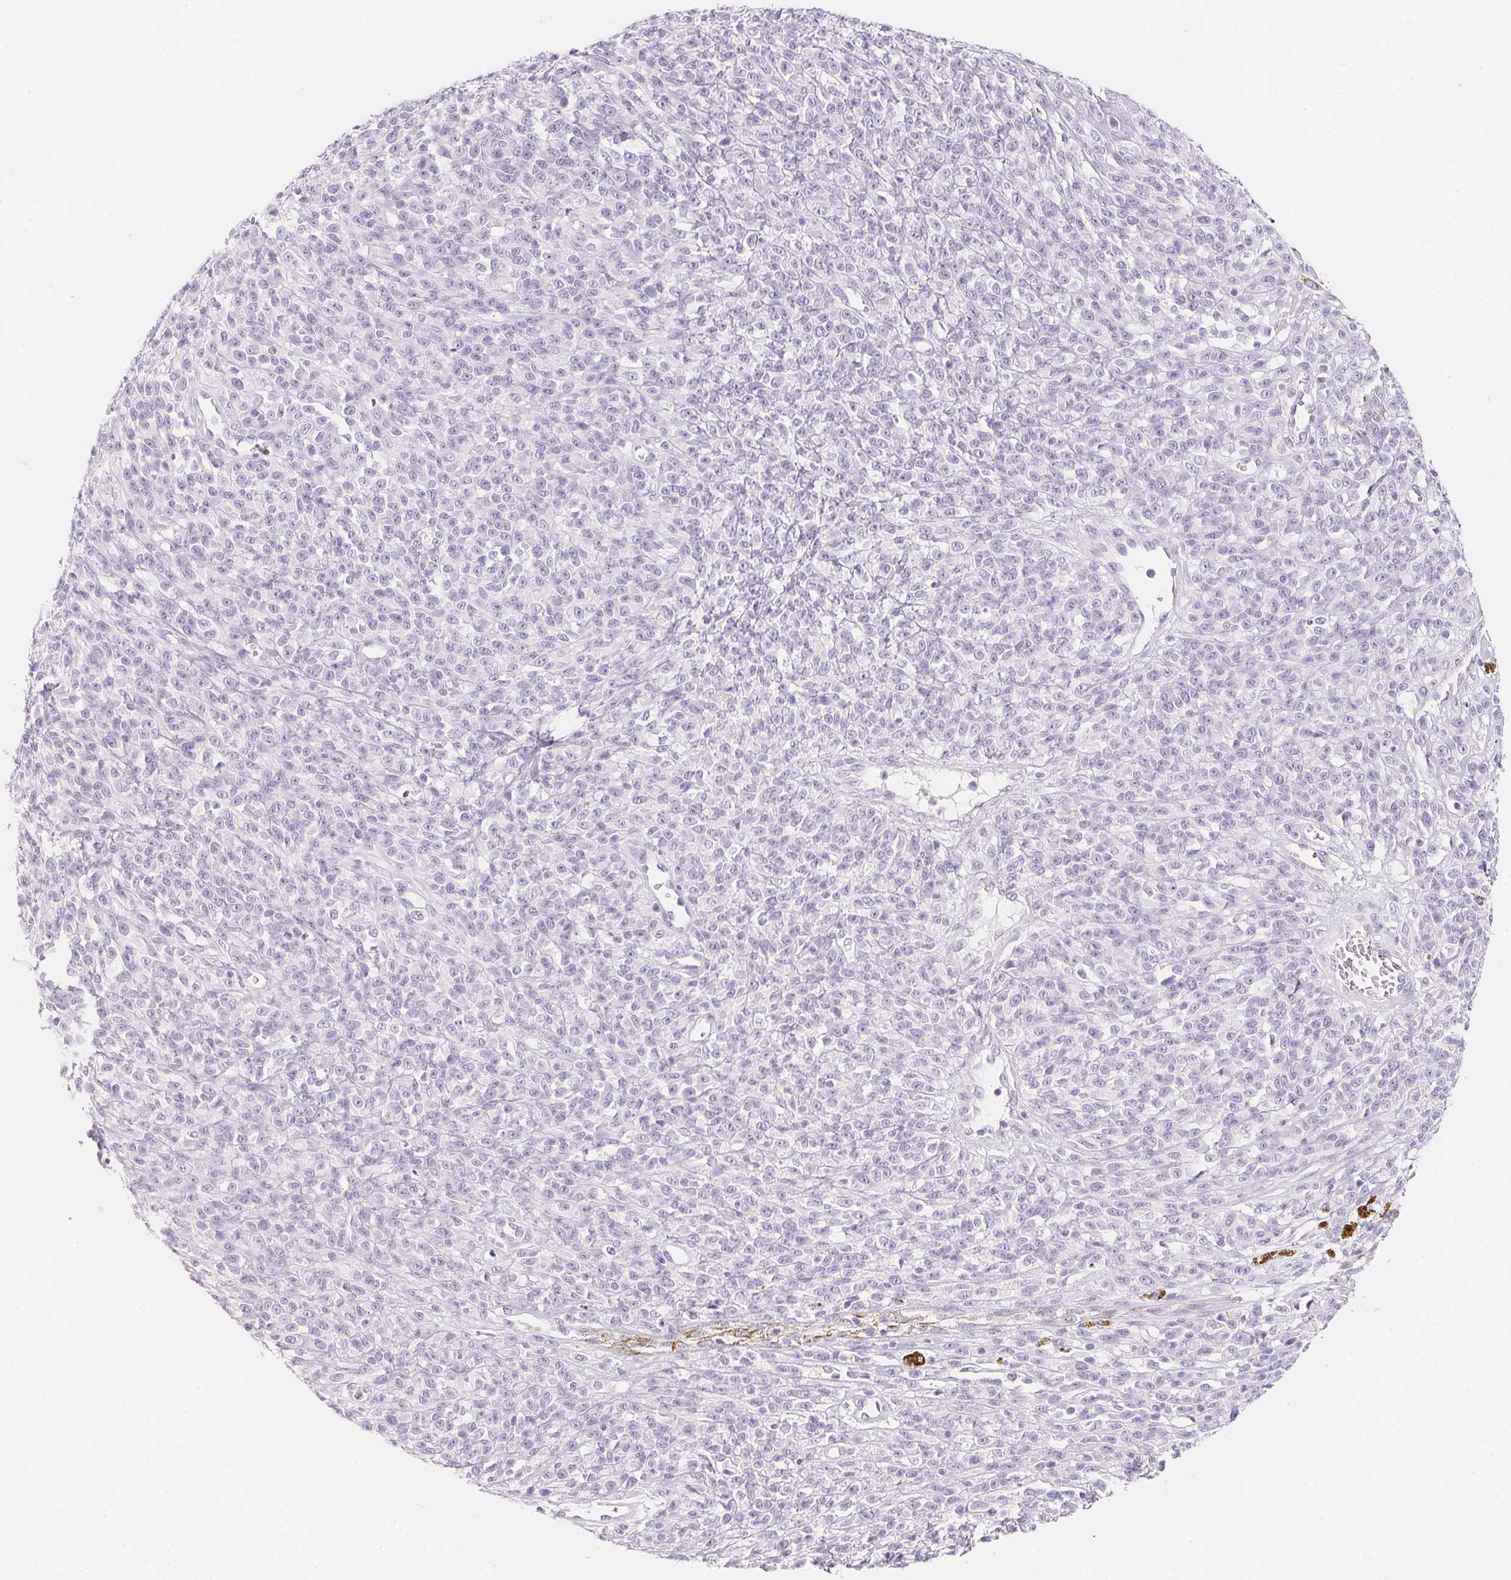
{"staining": {"intensity": "negative", "quantity": "none", "location": "none"}, "tissue": "melanoma", "cell_type": "Tumor cells", "image_type": "cancer", "snomed": [{"axis": "morphology", "description": "Malignant melanoma, NOS"}, {"axis": "topography", "description": "Skin"}, {"axis": "topography", "description": "Skin of trunk"}], "caption": "Micrograph shows no protein positivity in tumor cells of melanoma tissue.", "gene": "ACP3", "patient": {"sex": "male", "age": 74}}